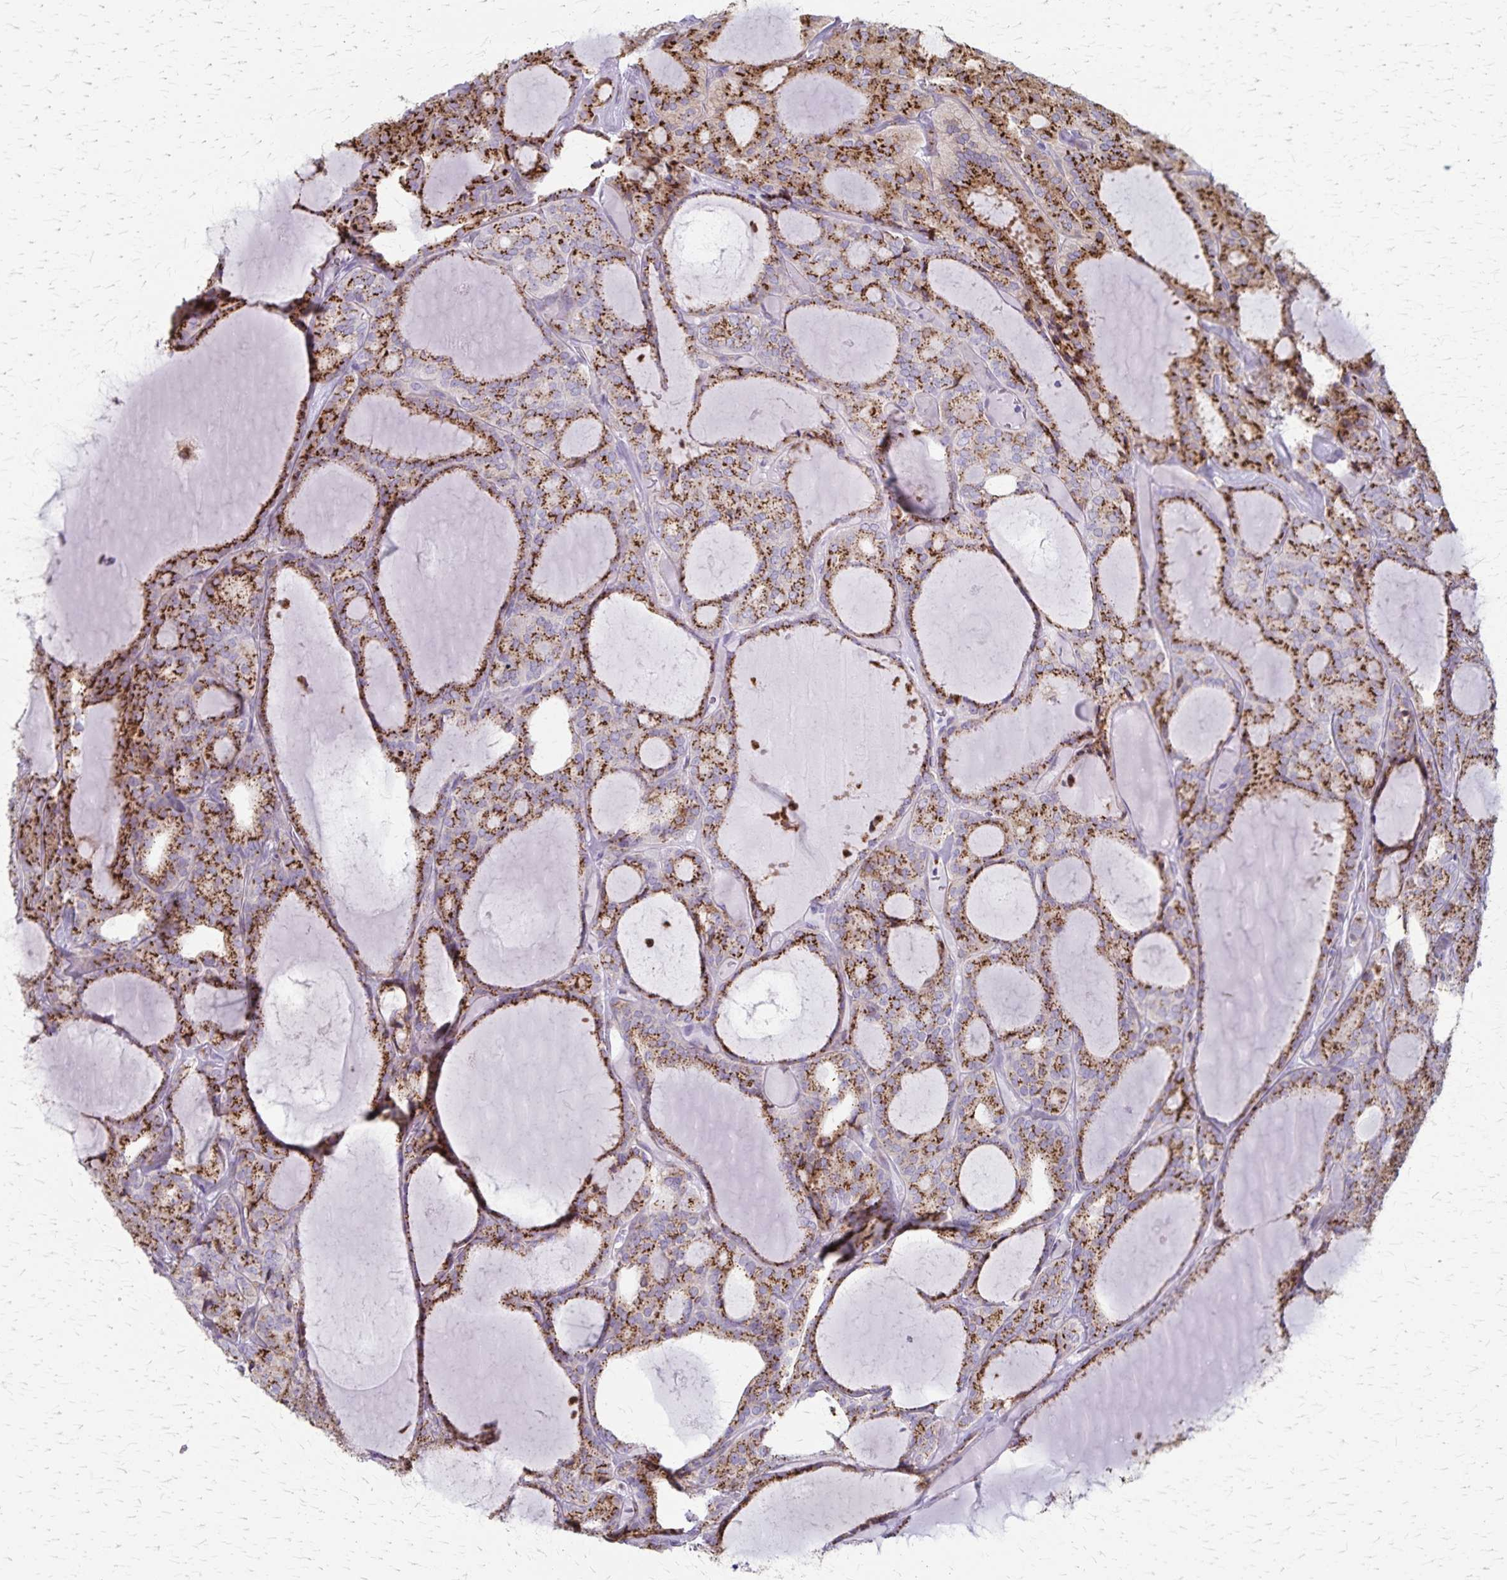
{"staining": {"intensity": "strong", "quantity": ">75%", "location": "cytoplasmic/membranous"}, "tissue": "thyroid cancer", "cell_type": "Tumor cells", "image_type": "cancer", "snomed": [{"axis": "morphology", "description": "Follicular adenoma carcinoma, NOS"}, {"axis": "topography", "description": "Thyroid gland"}], "caption": "High-power microscopy captured an immunohistochemistry micrograph of thyroid follicular adenoma carcinoma, revealing strong cytoplasmic/membranous expression in about >75% of tumor cells.", "gene": "MCFD2", "patient": {"sex": "male", "age": 74}}